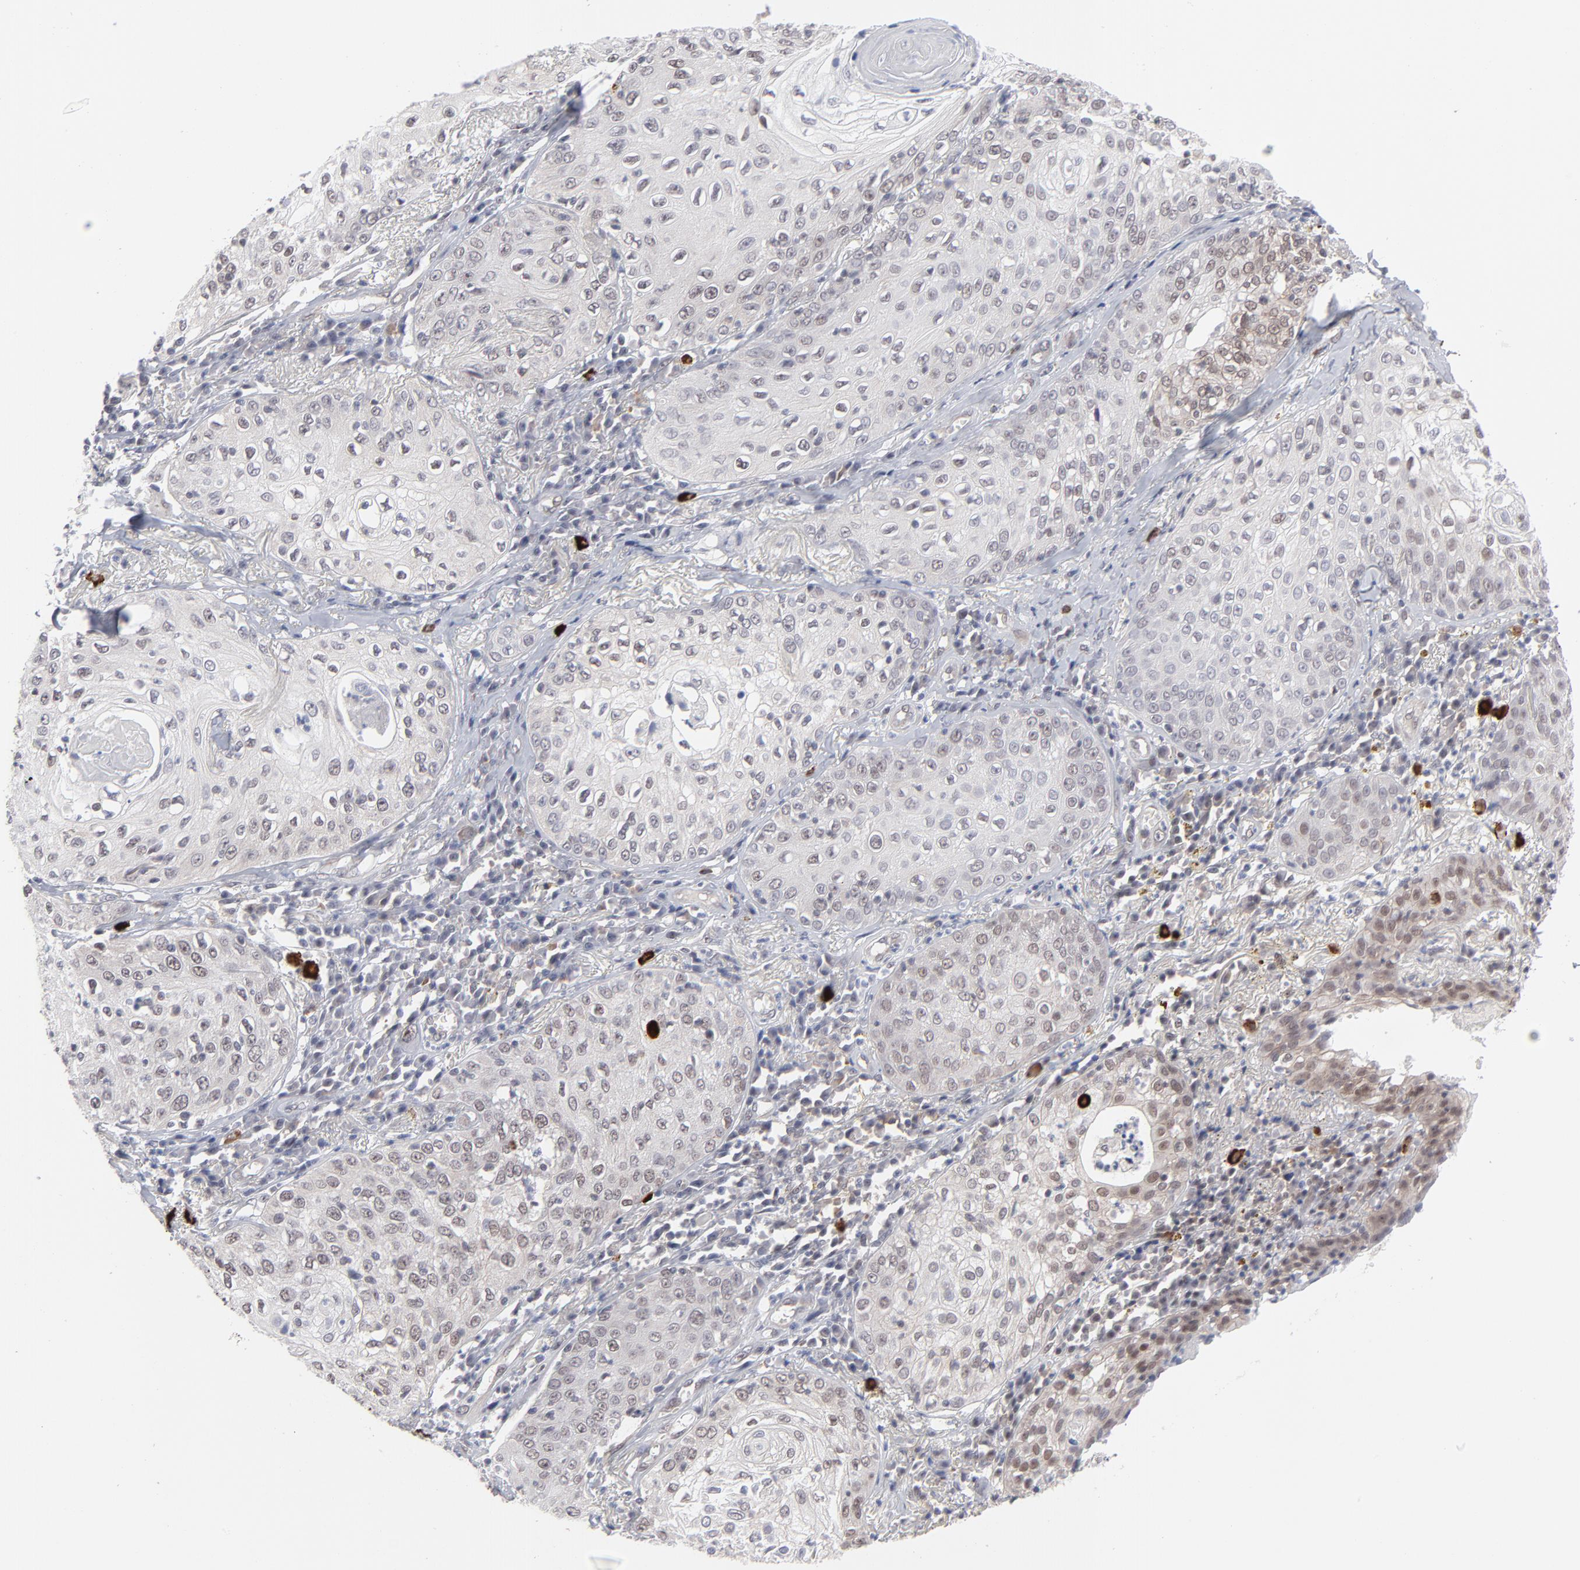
{"staining": {"intensity": "weak", "quantity": "25%-75%", "location": "nuclear"}, "tissue": "skin cancer", "cell_type": "Tumor cells", "image_type": "cancer", "snomed": [{"axis": "morphology", "description": "Squamous cell carcinoma, NOS"}, {"axis": "topography", "description": "Skin"}], "caption": "This is a micrograph of IHC staining of skin cancer (squamous cell carcinoma), which shows weak expression in the nuclear of tumor cells.", "gene": "NBN", "patient": {"sex": "male", "age": 65}}